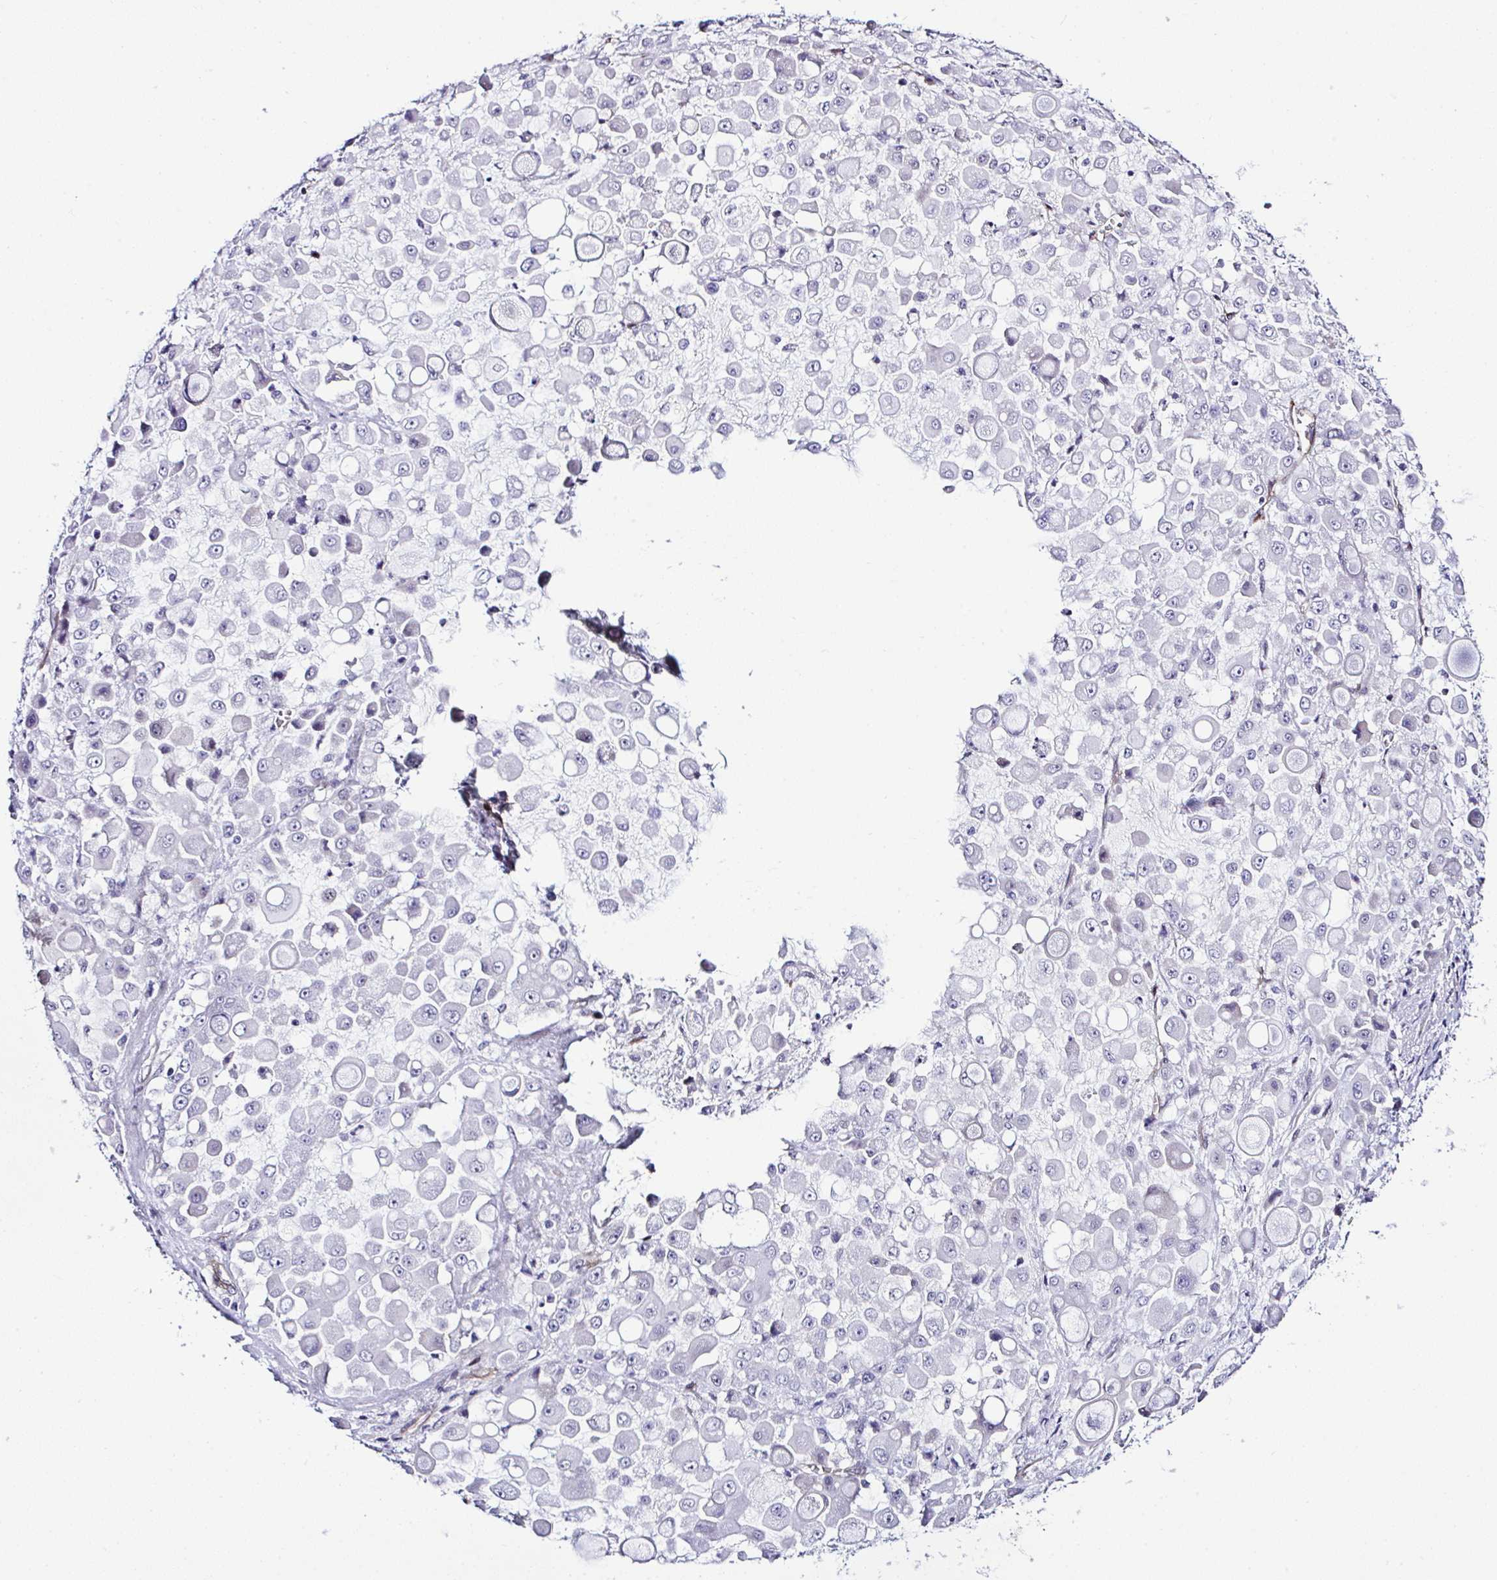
{"staining": {"intensity": "negative", "quantity": "none", "location": "none"}, "tissue": "stomach cancer", "cell_type": "Tumor cells", "image_type": "cancer", "snomed": [{"axis": "morphology", "description": "Adenocarcinoma, NOS"}, {"axis": "topography", "description": "Stomach"}], "caption": "Immunohistochemical staining of stomach cancer displays no significant staining in tumor cells.", "gene": "FBXO34", "patient": {"sex": "female", "age": 76}}